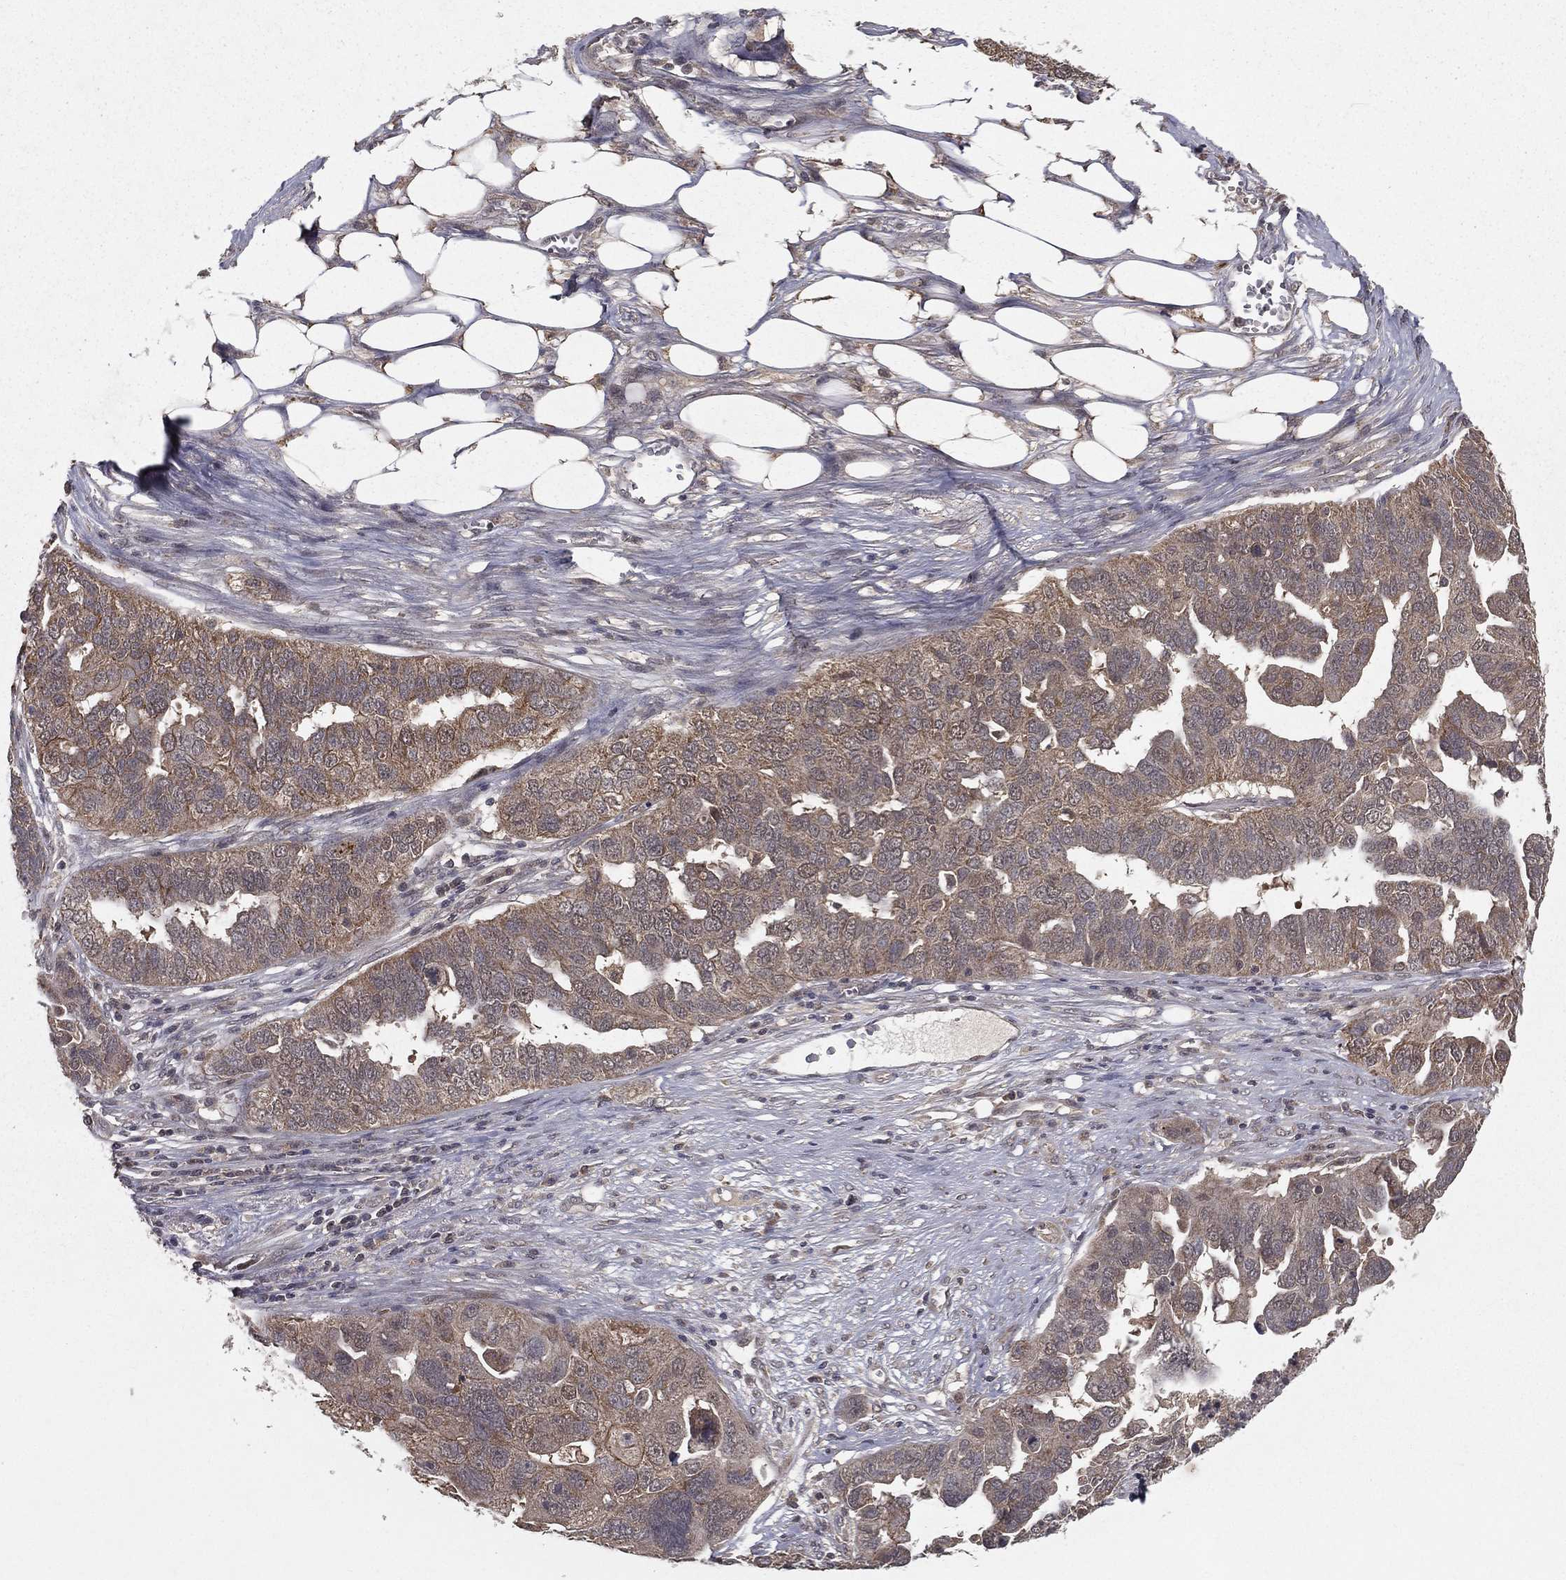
{"staining": {"intensity": "weak", "quantity": "25%-75%", "location": "cytoplasmic/membranous"}, "tissue": "ovarian cancer", "cell_type": "Tumor cells", "image_type": "cancer", "snomed": [{"axis": "morphology", "description": "Carcinoma, endometroid"}, {"axis": "topography", "description": "Soft tissue"}, {"axis": "topography", "description": "Ovary"}], "caption": "A brown stain highlights weak cytoplasmic/membranous expression of a protein in ovarian cancer (endometroid carcinoma) tumor cells. Nuclei are stained in blue.", "gene": "ZDHHC15", "patient": {"sex": "female", "age": 52}}